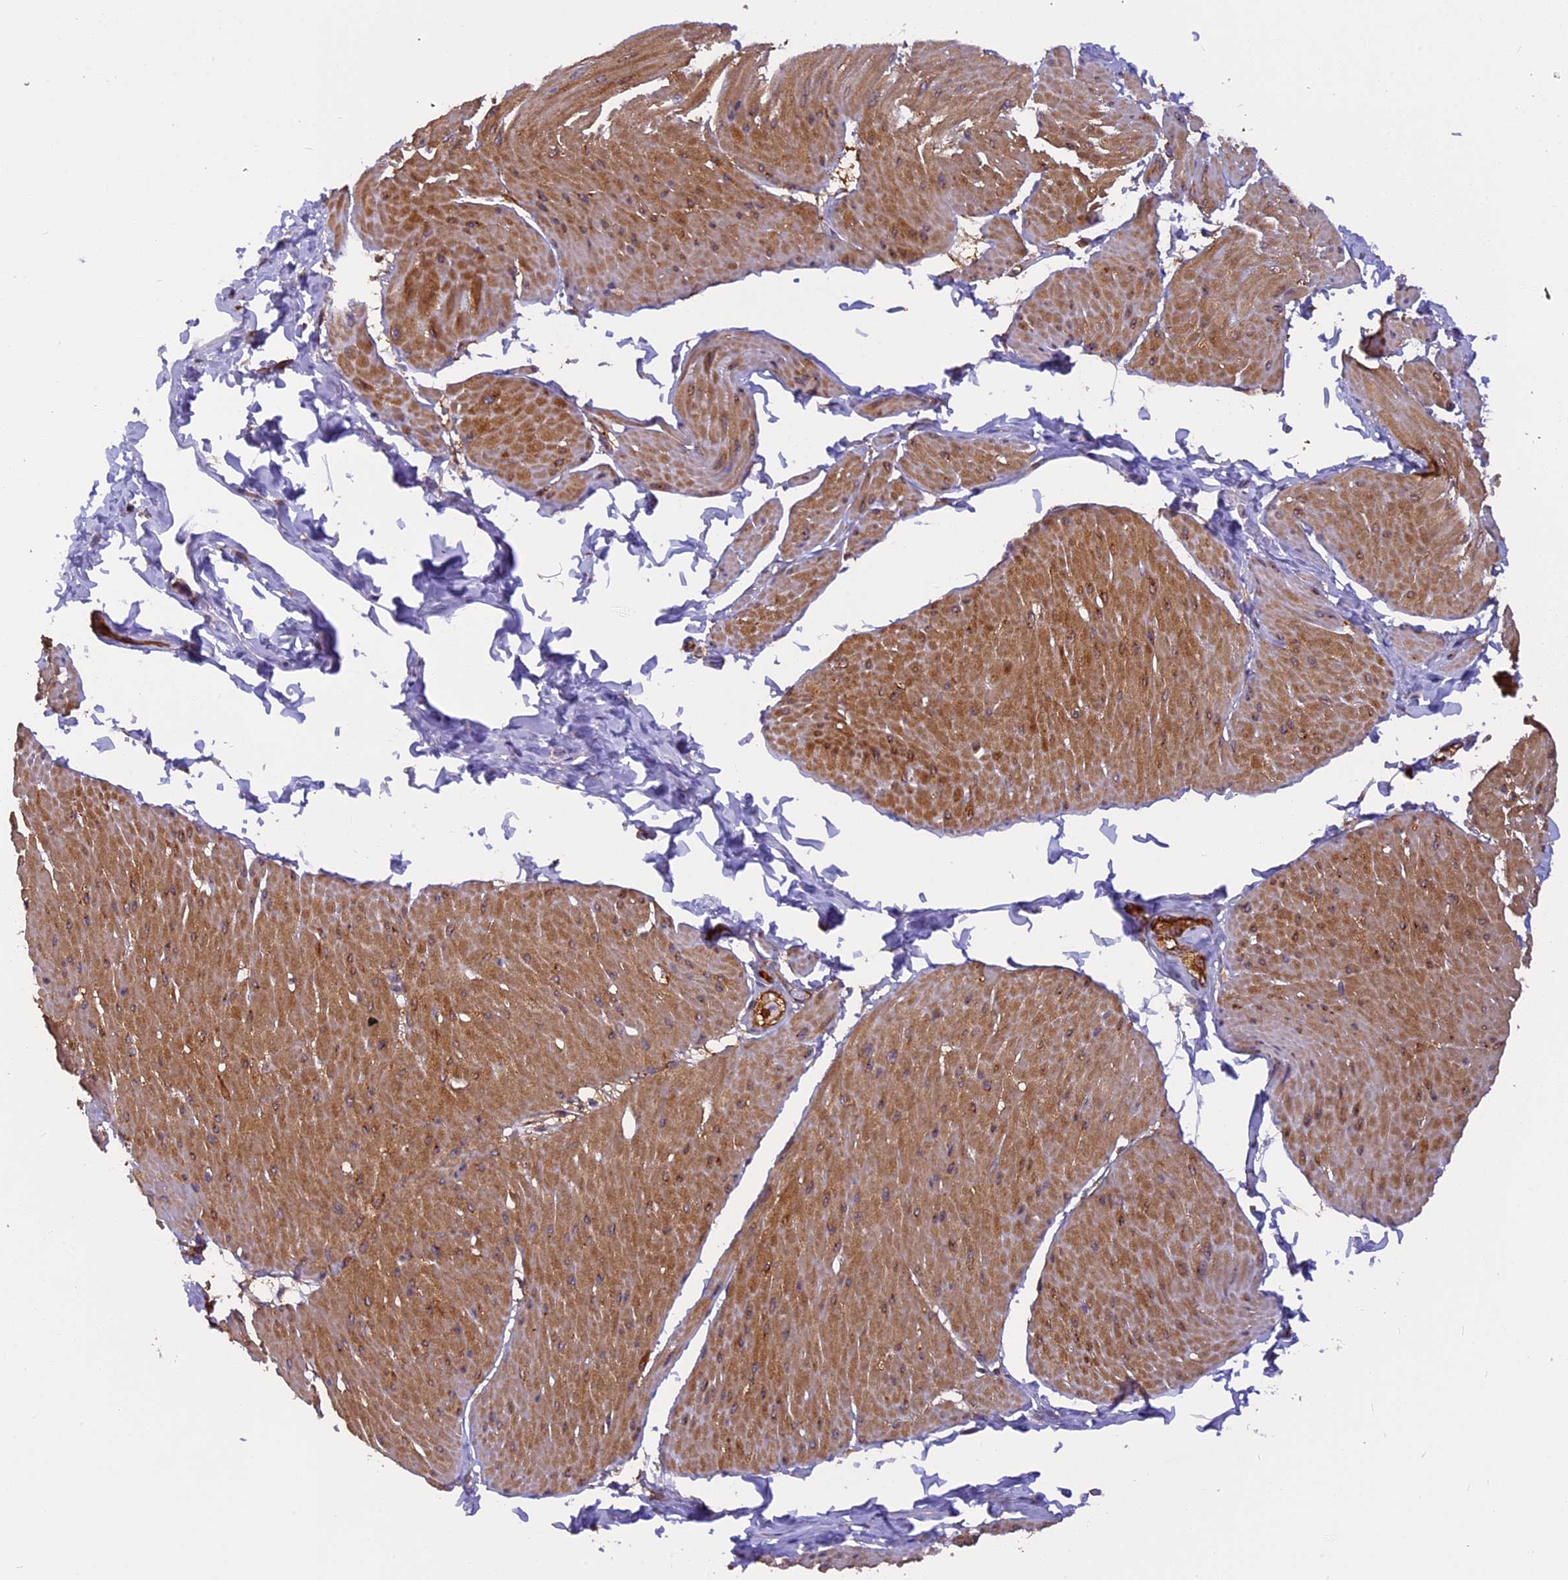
{"staining": {"intensity": "moderate", "quantity": ">75%", "location": "cytoplasmic/membranous"}, "tissue": "smooth muscle", "cell_type": "Smooth muscle cells", "image_type": "normal", "snomed": [{"axis": "morphology", "description": "Urothelial carcinoma, High grade"}, {"axis": "topography", "description": "Urinary bladder"}], "caption": "Immunohistochemistry image of normal smooth muscle: smooth muscle stained using IHC demonstrates medium levels of moderate protein expression localized specifically in the cytoplasmic/membranous of smooth muscle cells, appearing as a cytoplasmic/membranous brown color.", "gene": "EHBP1L1", "patient": {"sex": "male", "age": 46}}